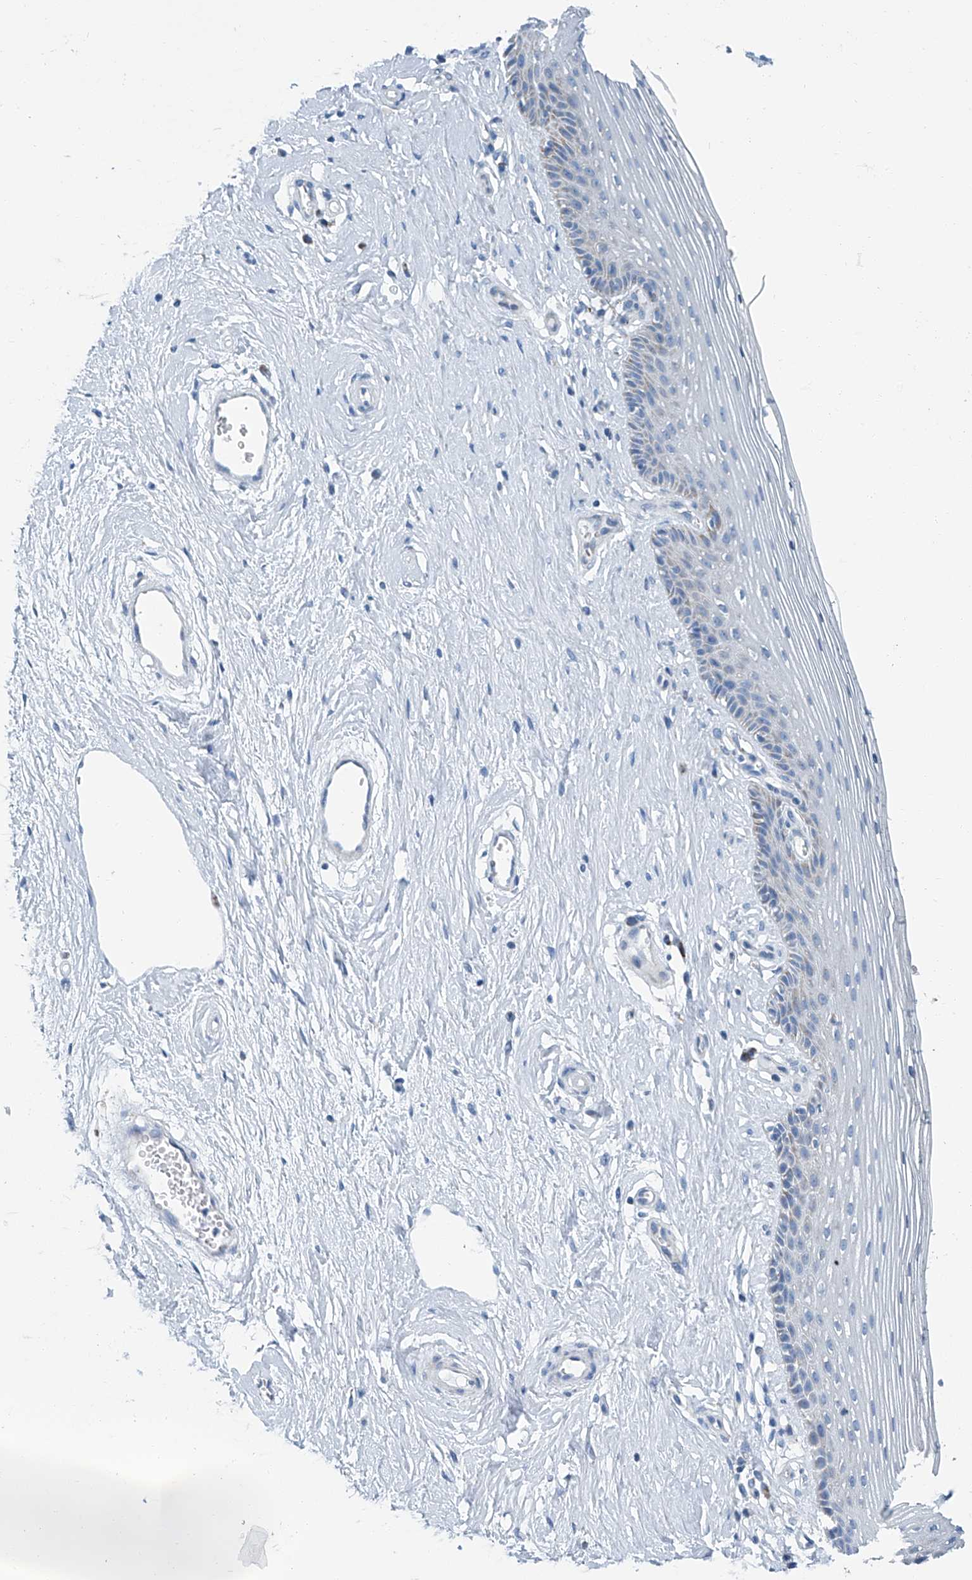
{"staining": {"intensity": "negative", "quantity": "none", "location": "none"}, "tissue": "vagina", "cell_type": "Squamous epithelial cells", "image_type": "normal", "snomed": [{"axis": "morphology", "description": "Normal tissue, NOS"}, {"axis": "topography", "description": "Vagina"}], "caption": "An immunohistochemistry (IHC) image of benign vagina is shown. There is no staining in squamous epithelial cells of vagina. The staining was performed using DAB (3,3'-diaminobenzidine) to visualize the protein expression in brown, while the nuclei were stained in blue with hematoxylin (Magnification: 20x).", "gene": "MT", "patient": {"sex": "female", "age": 46}}